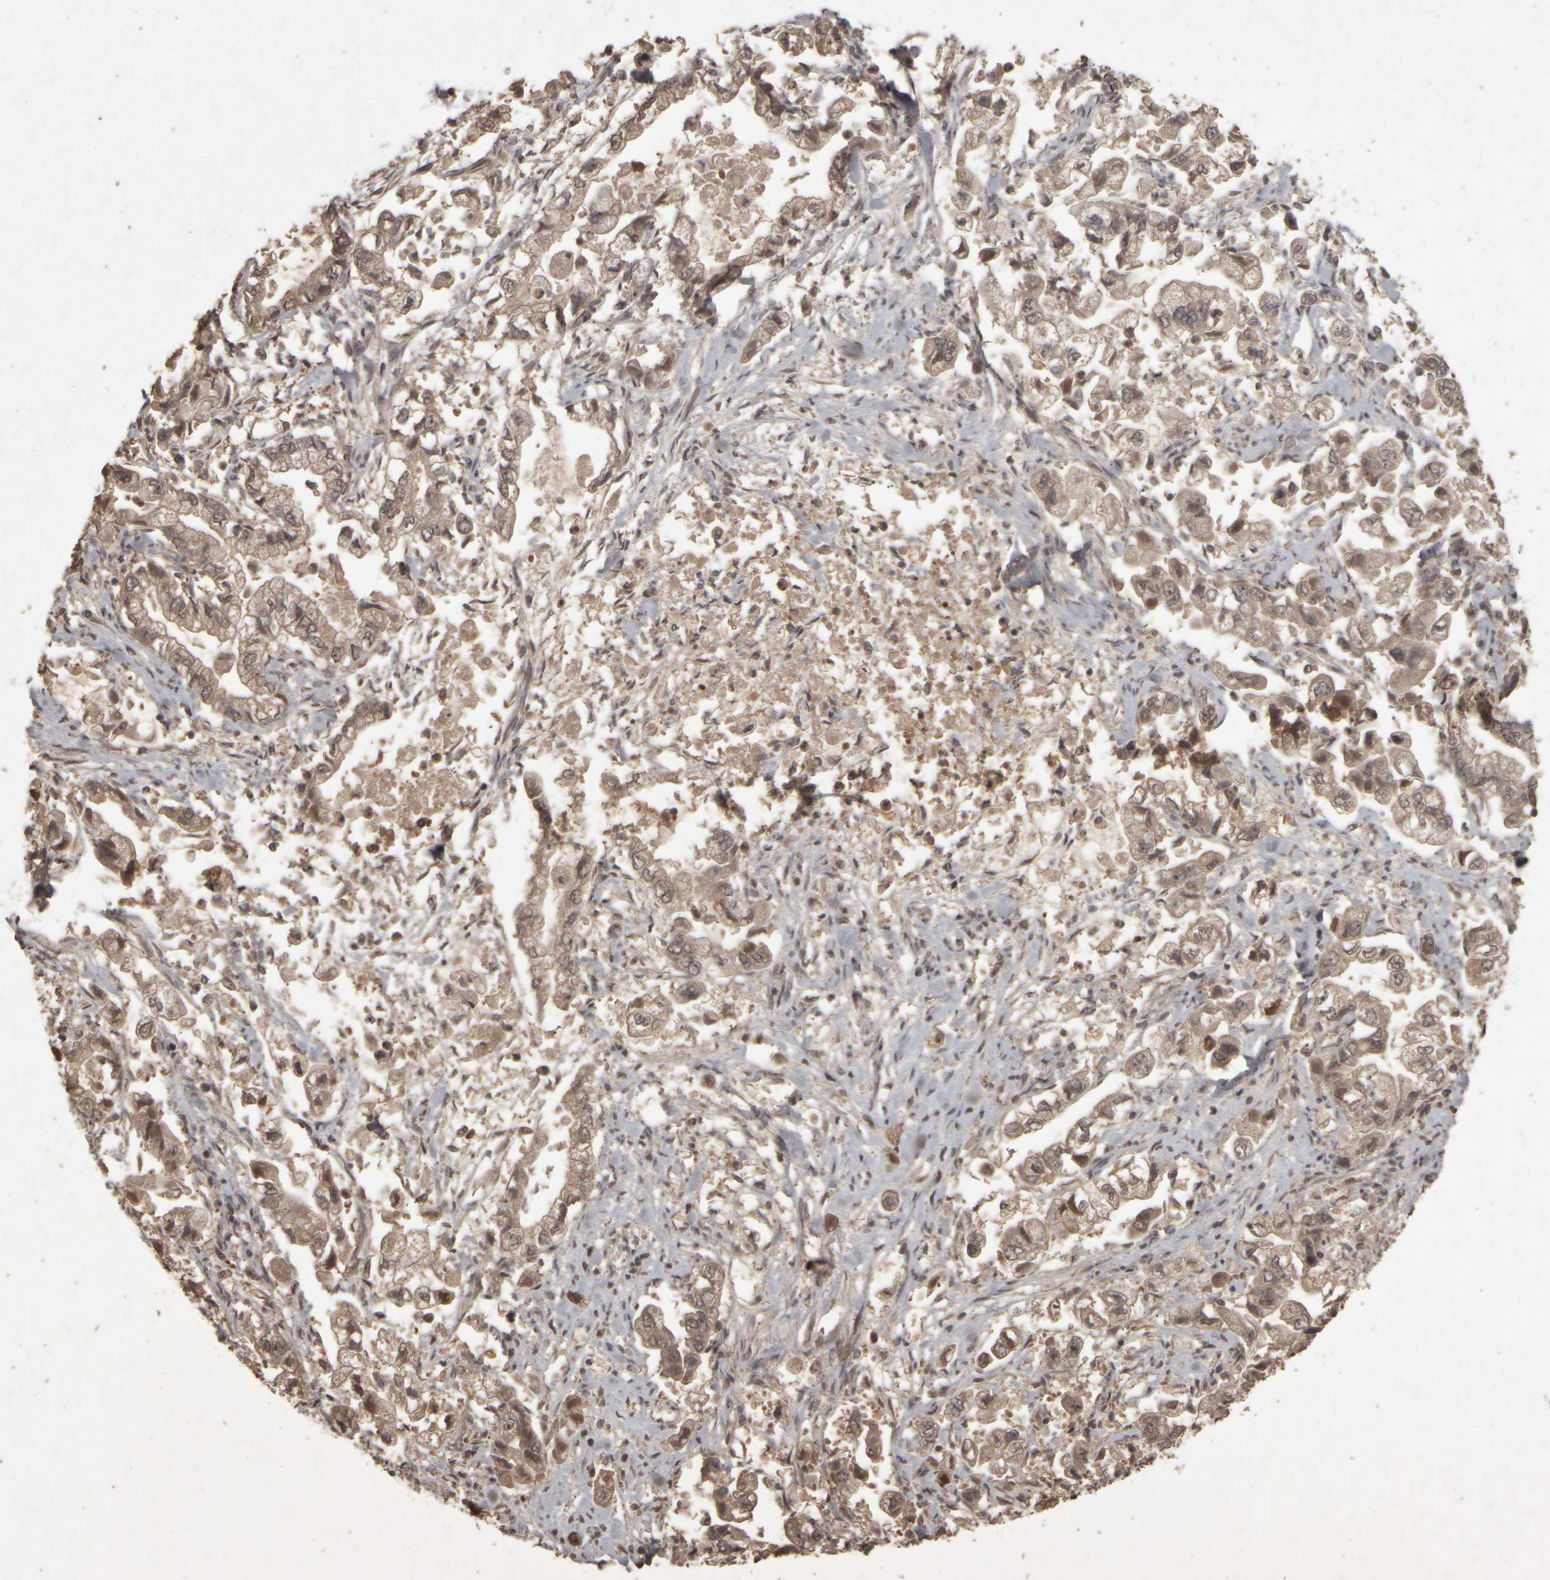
{"staining": {"intensity": "weak", "quantity": ">75%", "location": "cytoplasmic/membranous"}, "tissue": "stomach cancer", "cell_type": "Tumor cells", "image_type": "cancer", "snomed": [{"axis": "morphology", "description": "Normal tissue, NOS"}, {"axis": "morphology", "description": "Adenocarcinoma, NOS"}, {"axis": "topography", "description": "Stomach"}], "caption": "Stomach cancer (adenocarcinoma) was stained to show a protein in brown. There is low levels of weak cytoplasmic/membranous expression in approximately >75% of tumor cells.", "gene": "ACO1", "patient": {"sex": "male", "age": 62}}